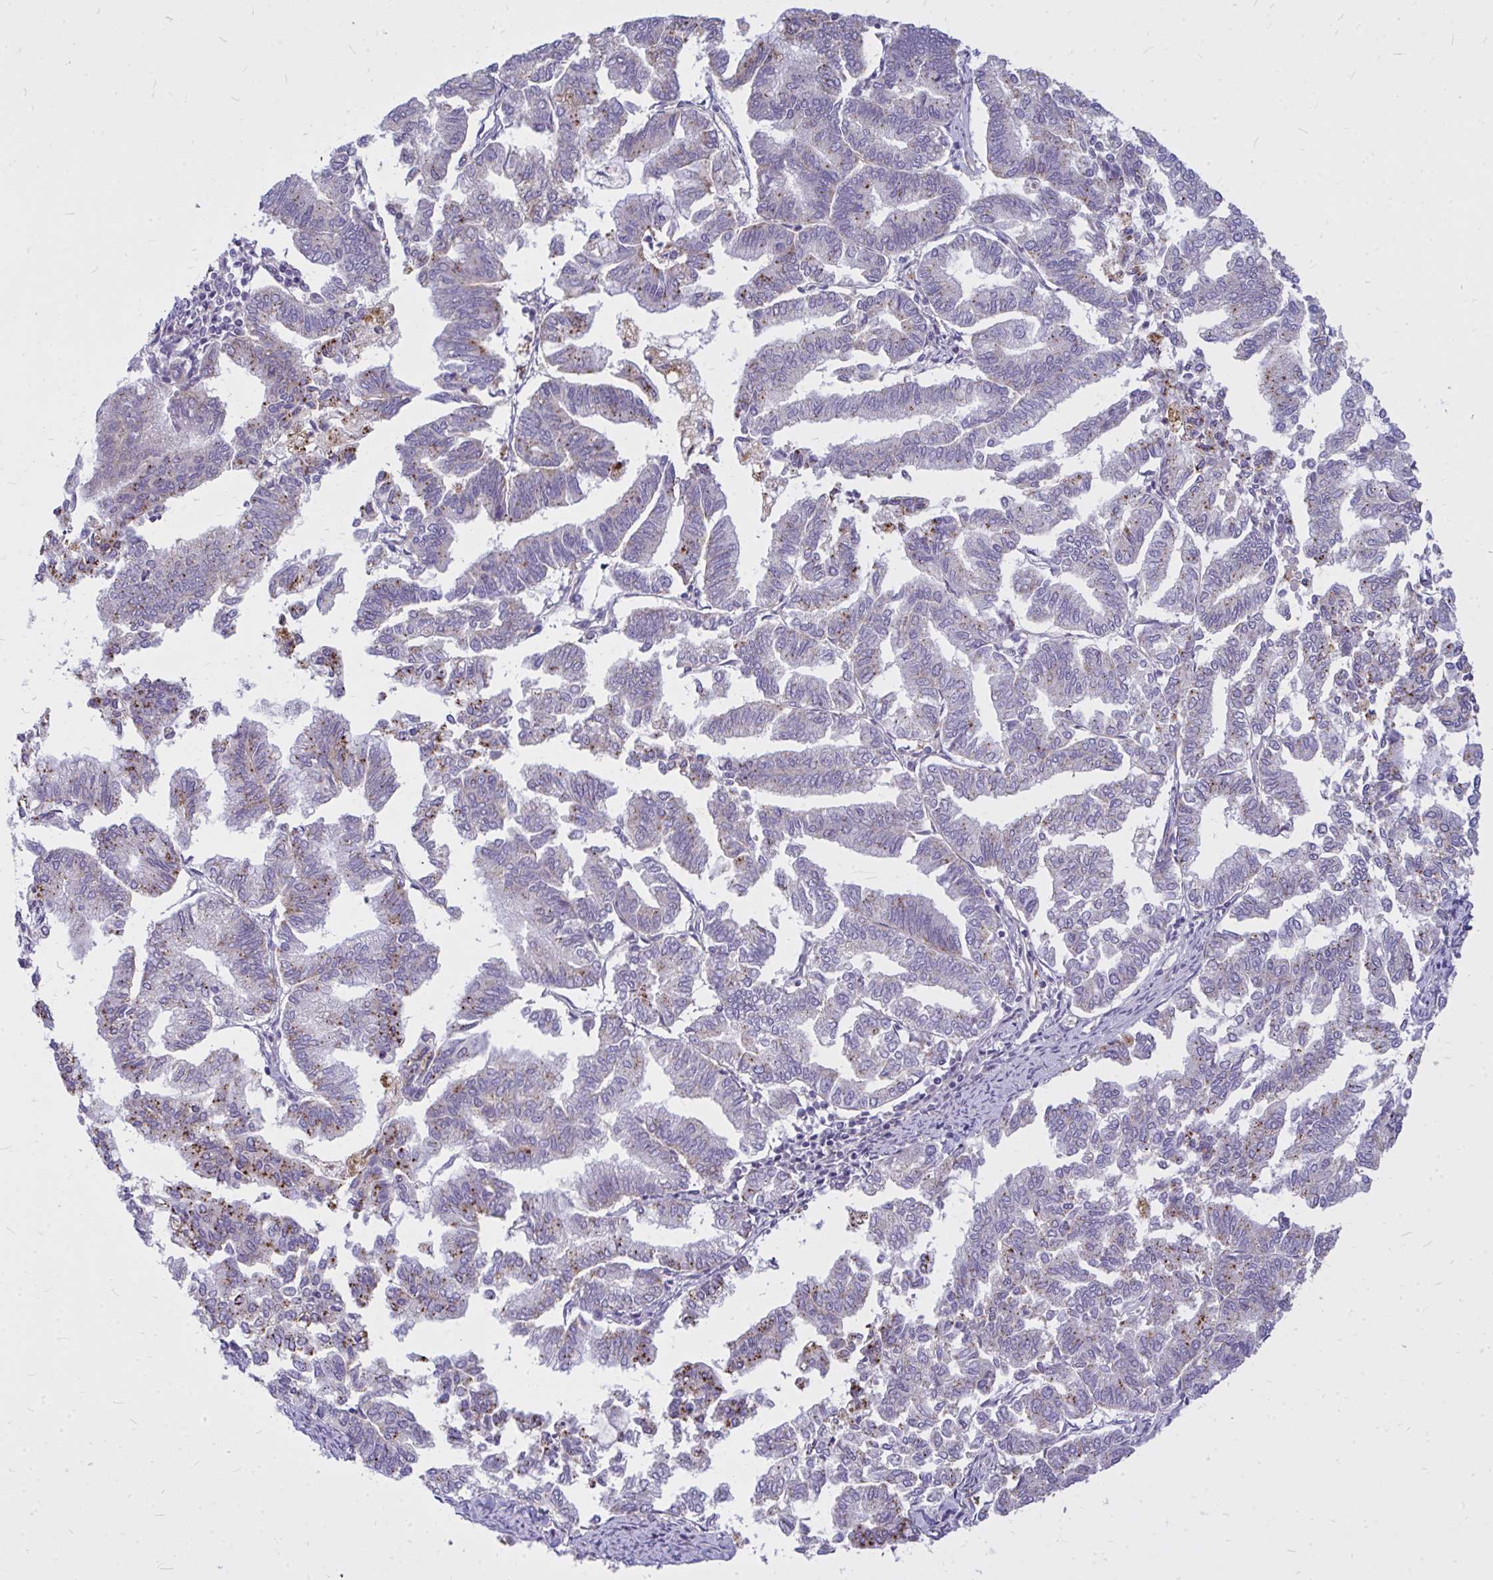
{"staining": {"intensity": "moderate", "quantity": "<25%", "location": "cytoplasmic/membranous"}, "tissue": "endometrial cancer", "cell_type": "Tumor cells", "image_type": "cancer", "snomed": [{"axis": "morphology", "description": "Adenocarcinoma, NOS"}, {"axis": "topography", "description": "Endometrium"}], "caption": "Brown immunohistochemical staining in adenocarcinoma (endometrial) reveals moderate cytoplasmic/membranous positivity in approximately <25% of tumor cells.", "gene": "ZSCAN25", "patient": {"sex": "female", "age": 79}}